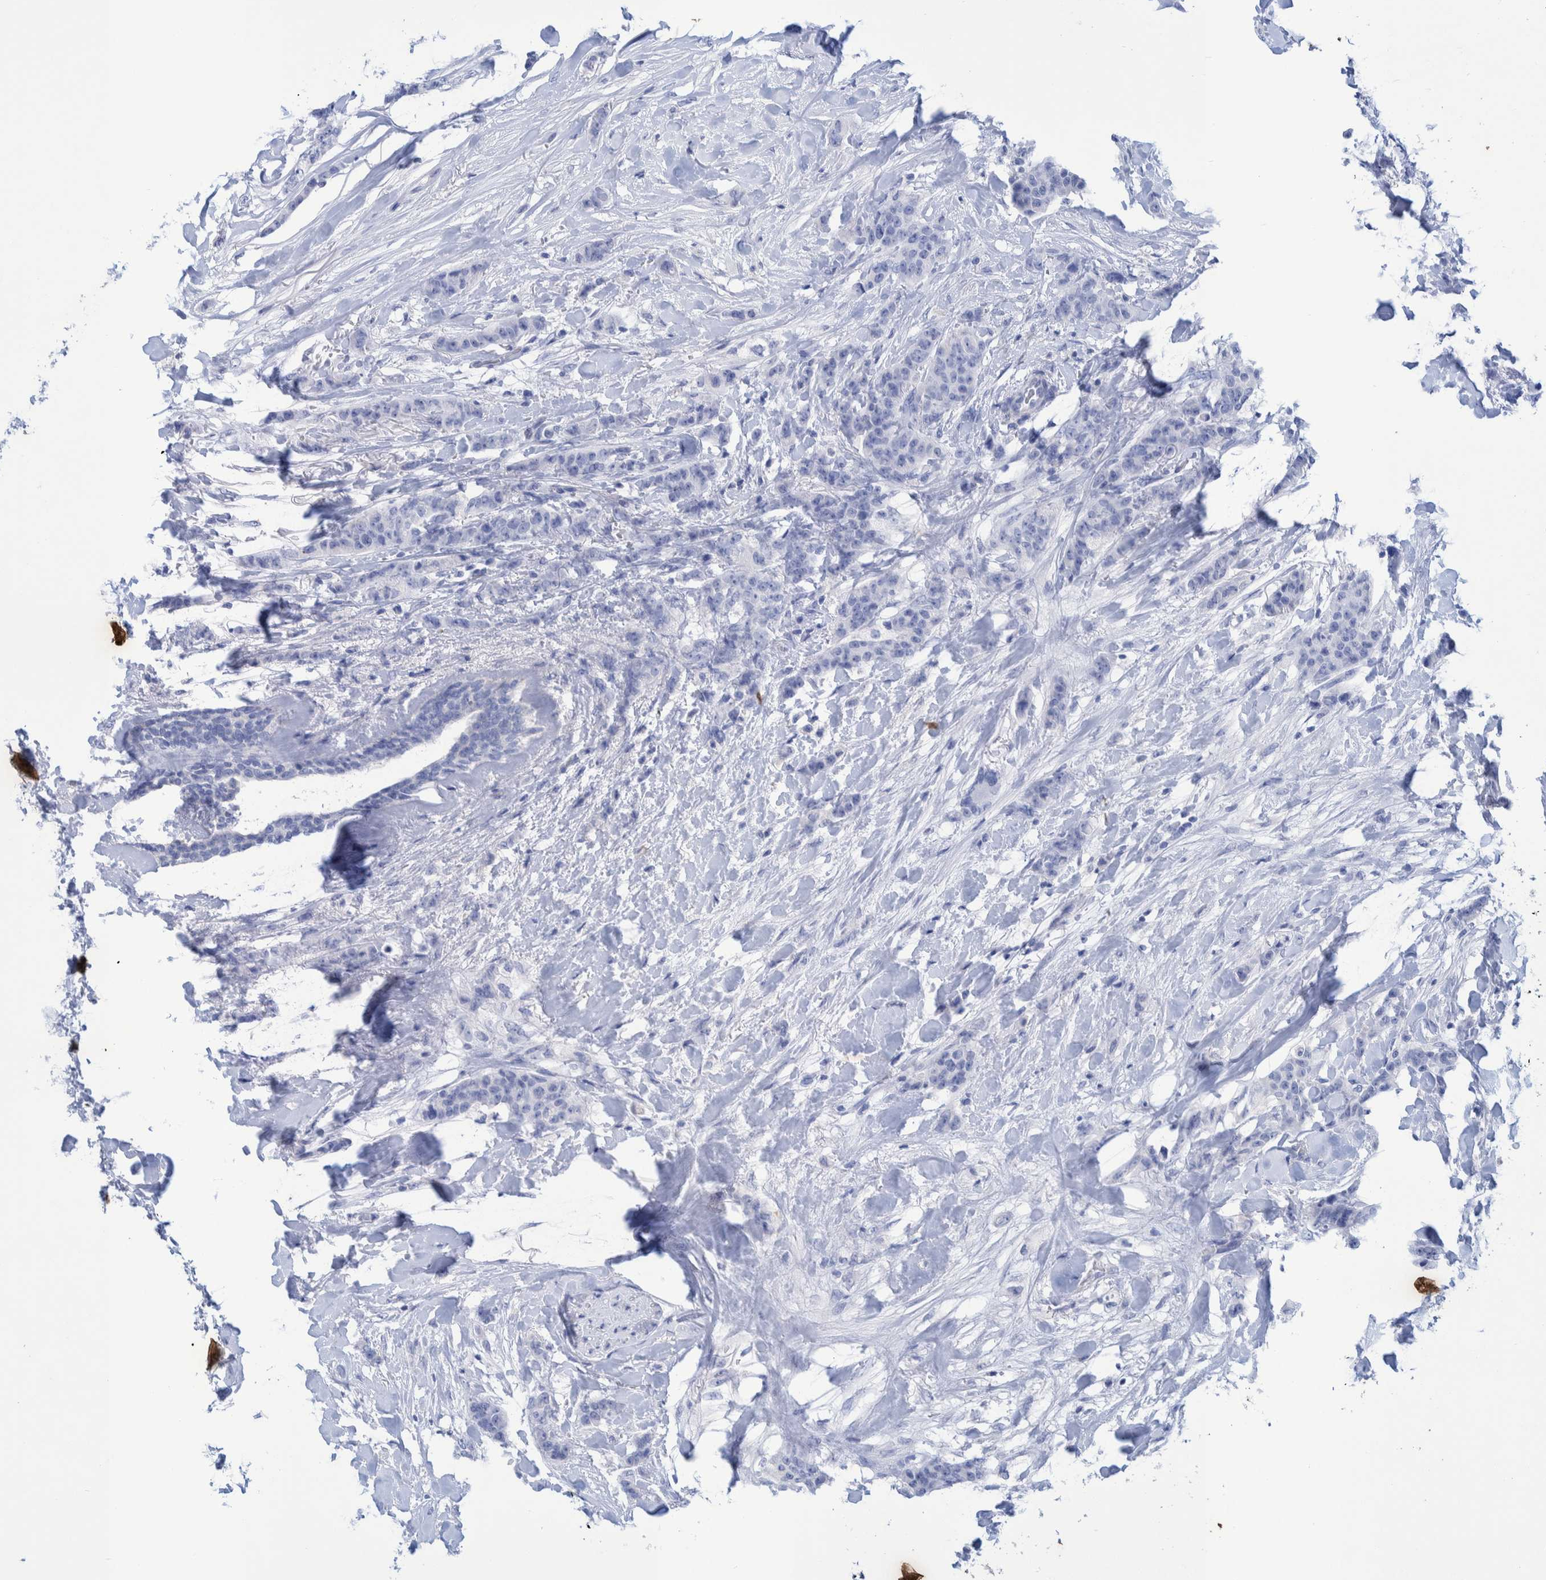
{"staining": {"intensity": "negative", "quantity": "none", "location": "none"}, "tissue": "breast cancer", "cell_type": "Tumor cells", "image_type": "cancer", "snomed": [{"axis": "morphology", "description": "Normal tissue, NOS"}, {"axis": "morphology", "description": "Duct carcinoma"}, {"axis": "topography", "description": "Breast"}], "caption": "Immunohistochemistry (IHC) micrograph of neoplastic tissue: breast infiltrating ductal carcinoma stained with DAB (3,3'-diaminobenzidine) shows no significant protein positivity in tumor cells.", "gene": "PERP", "patient": {"sex": "female", "age": 40}}